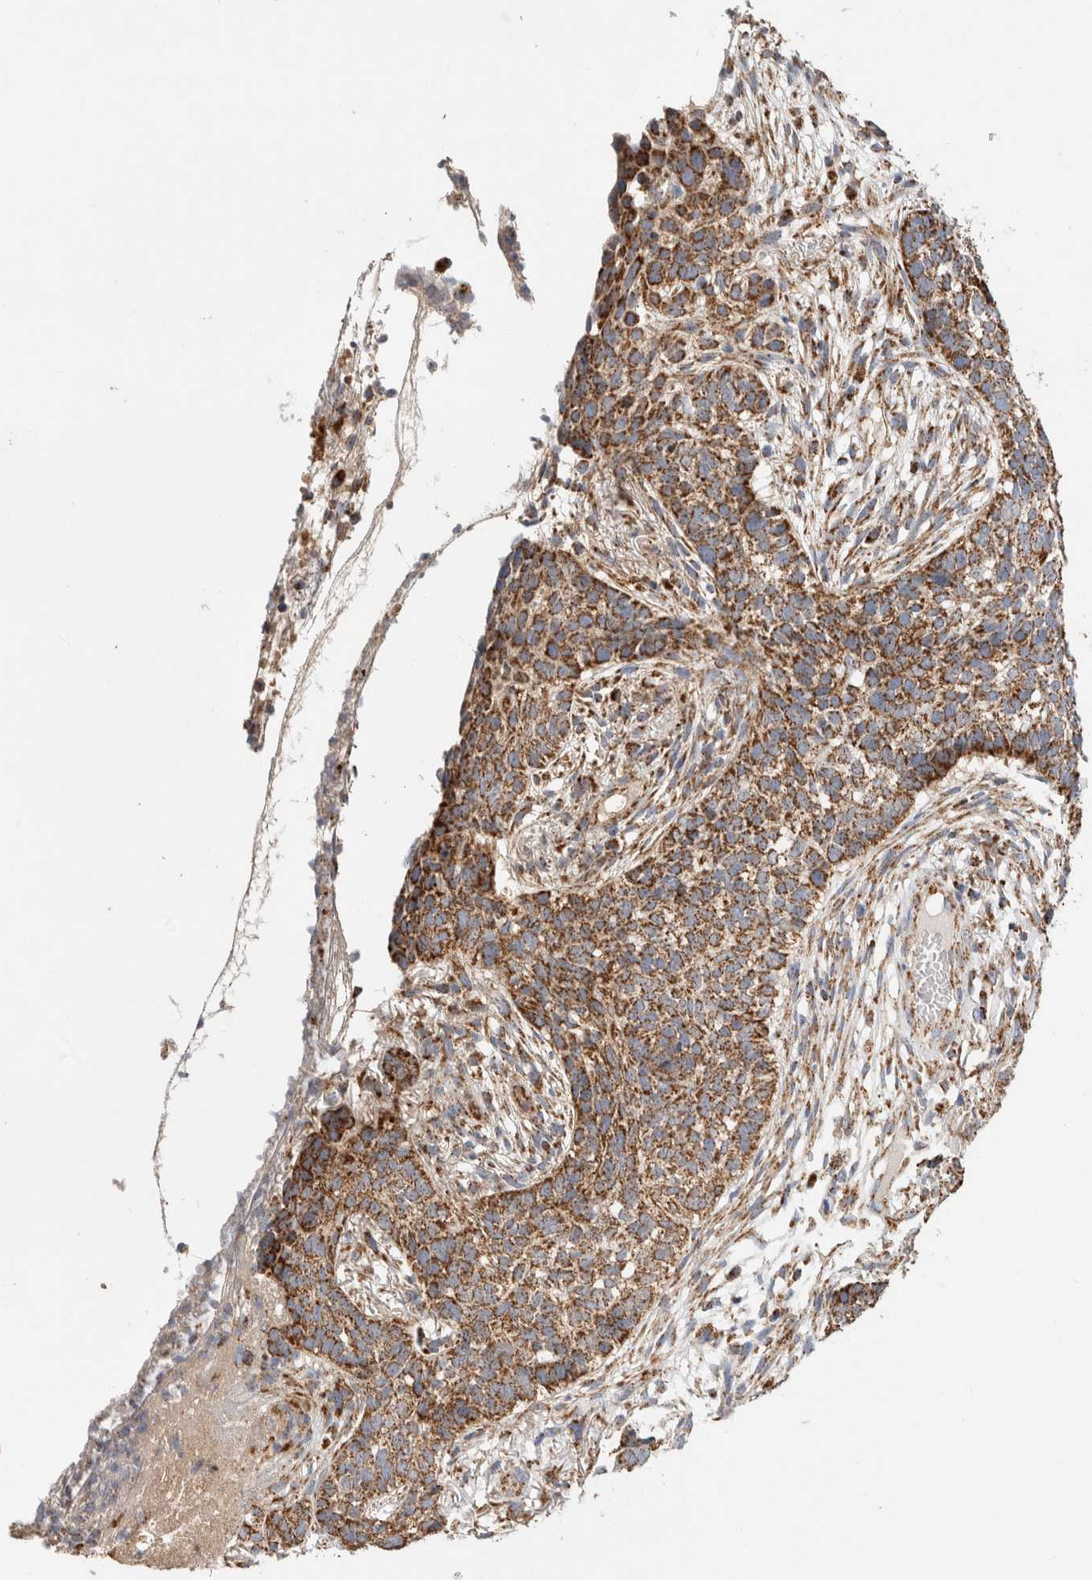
{"staining": {"intensity": "strong", "quantity": ">75%", "location": "cytoplasmic/membranous"}, "tissue": "skin cancer", "cell_type": "Tumor cells", "image_type": "cancer", "snomed": [{"axis": "morphology", "description": "Basal cell carcinoma"}, {"axis": "topography", "description": "Skin"}], "caption": "Immunohistochemical staining of human skin basal cell carcinoma displays high levels of strong cytoplasmic/membranous expression in about >75% of tumor cells. (IHC, brightfield microscopy, high magnification).", "gene": "IARS2", "patient": {"sex": "male", "age": 85}}